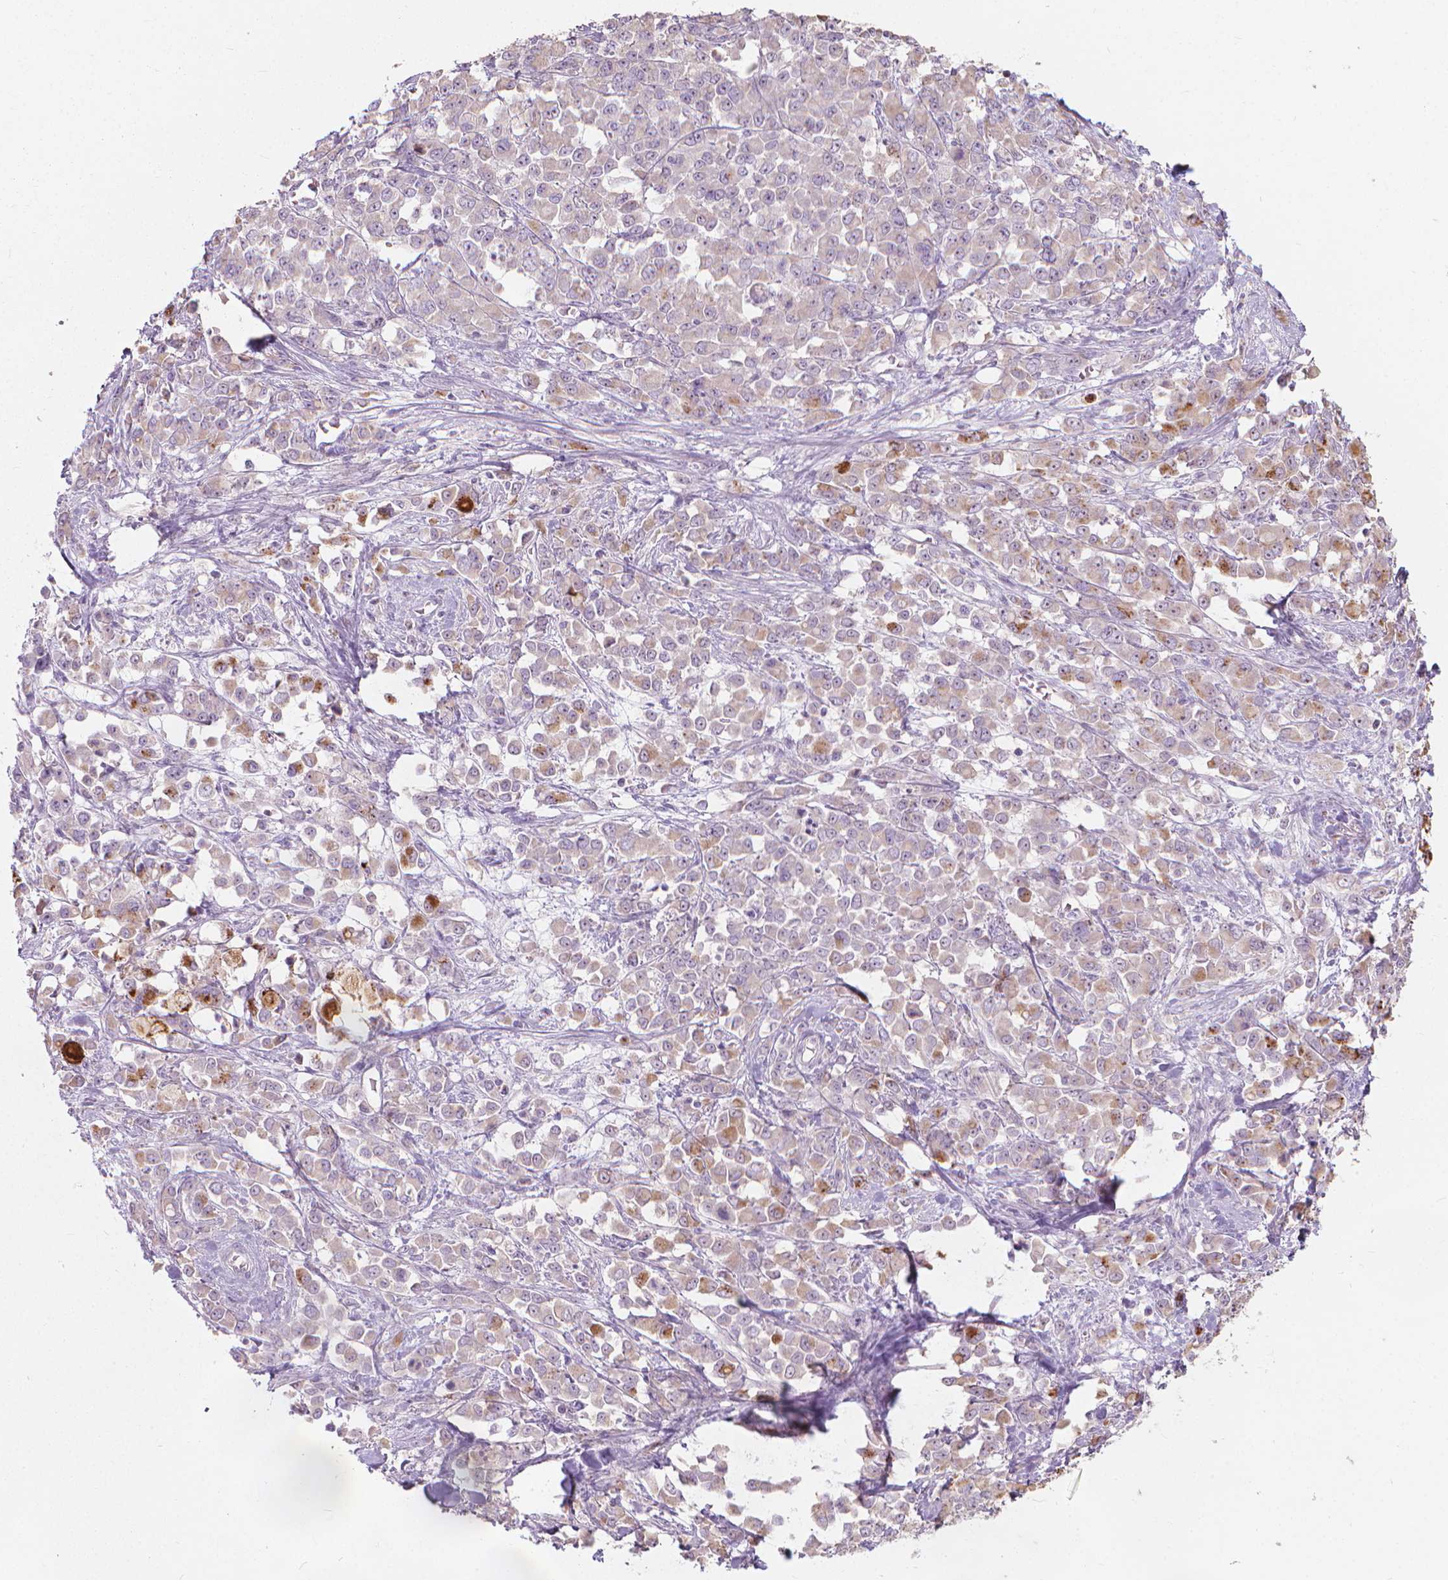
{"staining": {"intensity": "weak", "quantity": "<25%", "location": "cytoplasmic/membranous"}, "tissue": "stomach cancer", "cell_type": "Tumor cells", "image_type": "cancer", "snomed": [{"axis": "morphology", "description": "Adenocarcinoma, NOS"}, {"axis": "topography", "description": "Stomach"}], "caption": "High magnification brightfield microscopy of stomach cancer stained with DAB (3,3'-diaminobenzidine) (brown) and counterstained with hematoxylin (blue): tumor cells show no significant positivity.", "gene": "GPRC5A", "patient": {"sex": "female", "age": 76}}